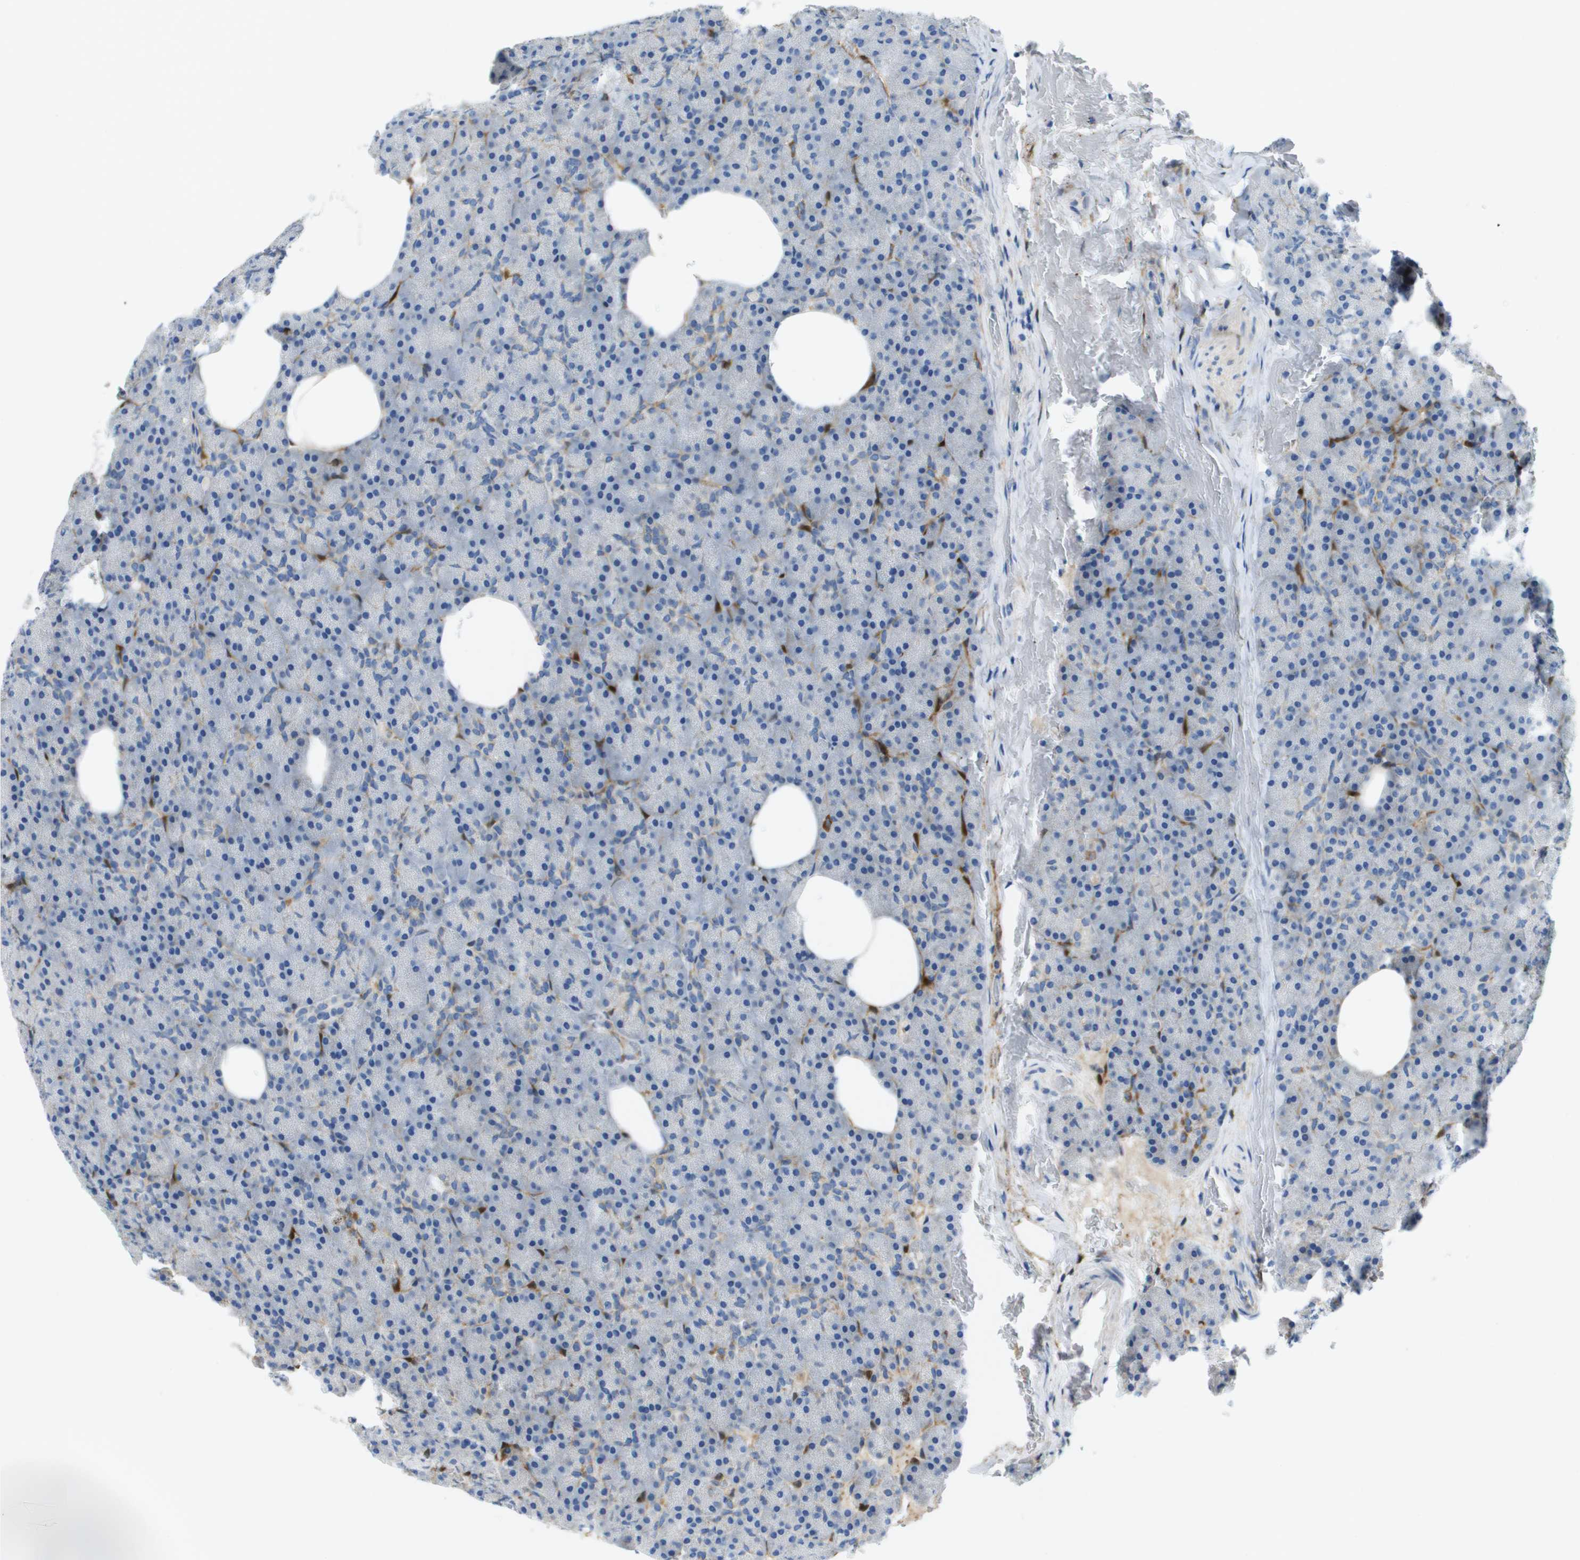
{"staining": {"intensity": "moderate", "quantity": "<25%", "location": "cytoplasmic/membranous"}, "tissue": "pancreas", "cell_type": "Exocrine glandular cells", "image_type": "normal", "snomed": [{"axis": "morphology", "description": "Normal tissue, NOS"}, {"axis": "topography", "description": "Pancreas"}], "caption": "IHC micrograph of normal pancreas: pancreas stained using immunohistochemistry exhibits low levels of moderate protein expression localized specifically in the cytoplasmic/membranous of exocrine glandular cells, appearing as a cytoplasmic/membranous brown color.", "gene": "CYGB", "patient": {"sex": "female", "age": 35}}